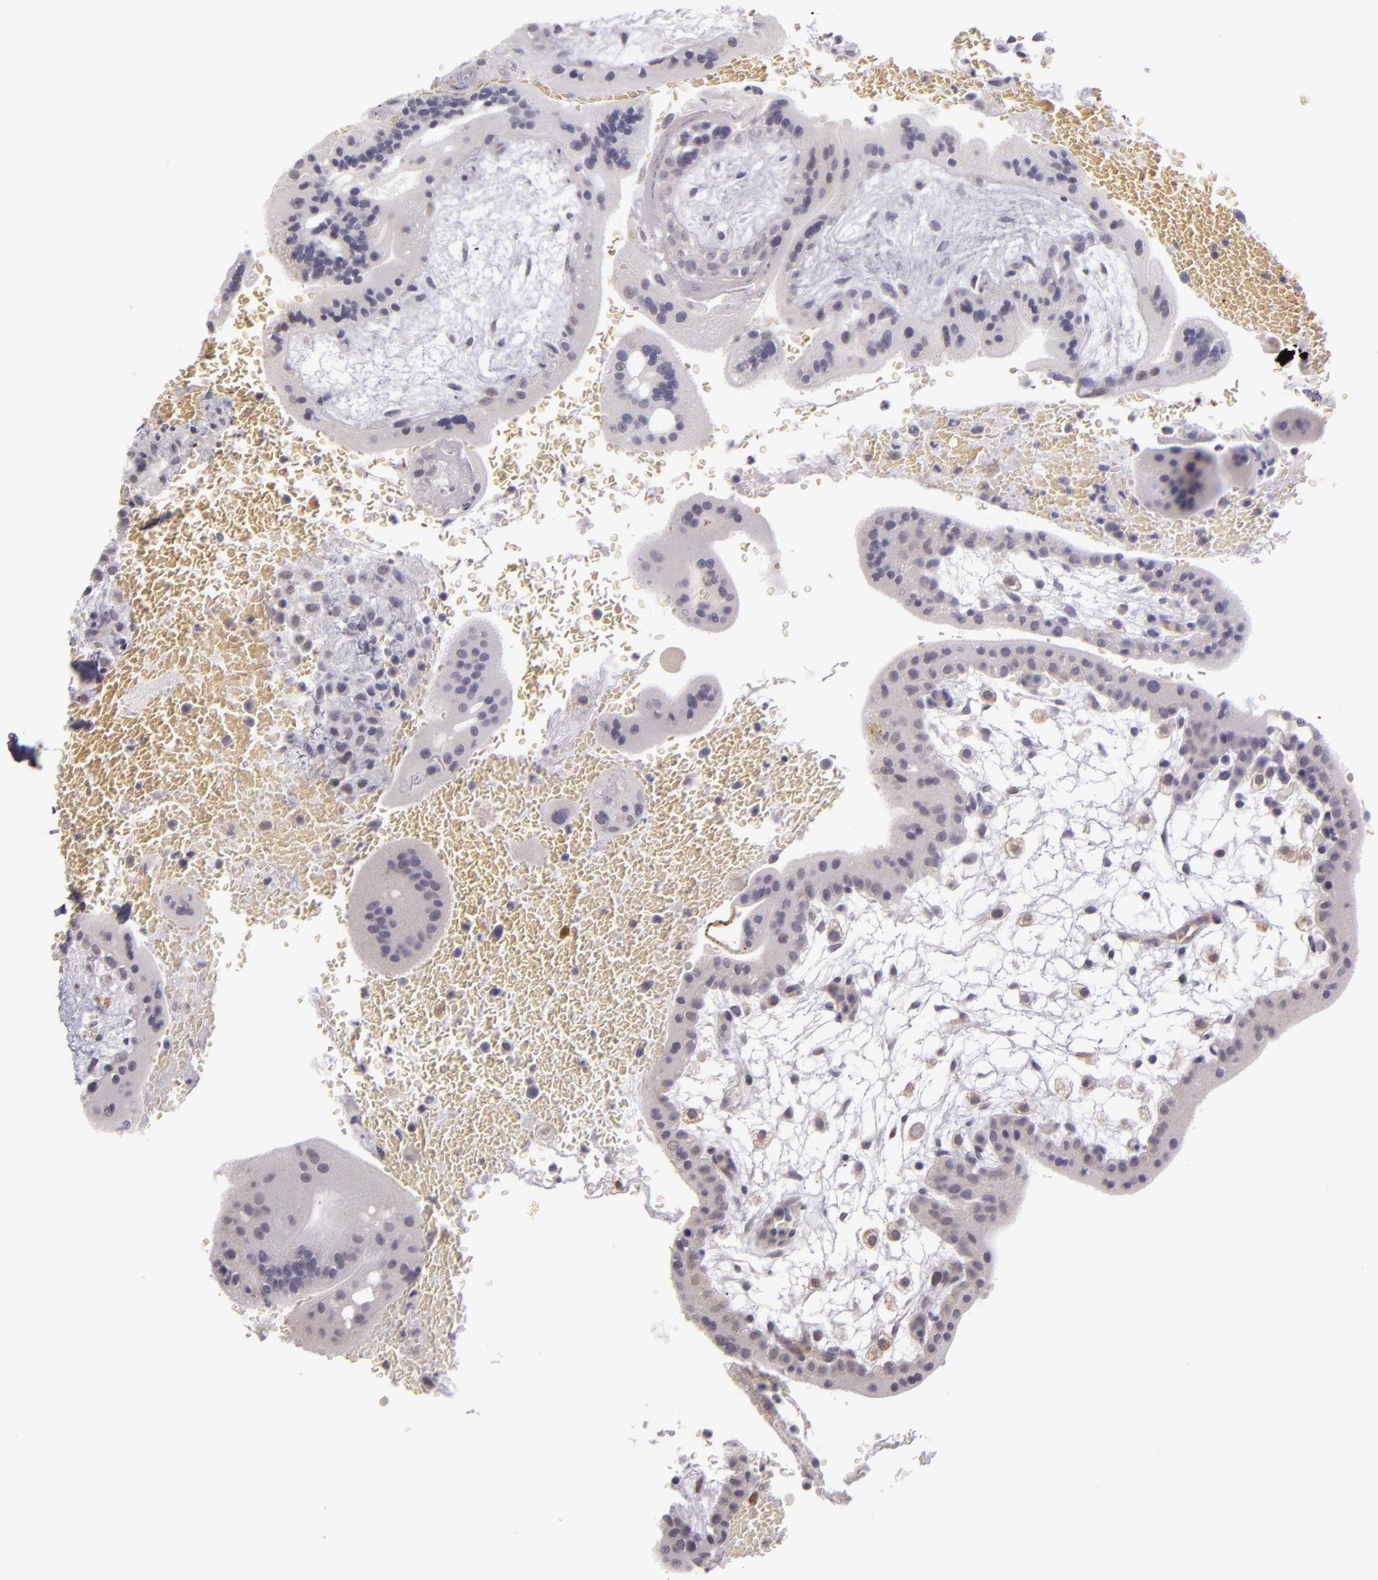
{"staining": {"intensity": "negative", "quantity": "none", "location": "none"}, "tissue": "placenta", "cell_type": "Decidual cells", "image_type": "normal", "snomed": [{"axis": "morphology", "description": "Normal tissue, NOS"}, {"axis": "topography", "description": "Placenta"}], "caption": "High power microscopy histopathology image of an immunohistochemistry (IHC) photomicrograph of unremarkable placenta, revealing no significant staining in decidual cells.", "gene": "SNCB", "patient": {"sex": "female", "age": 35}}